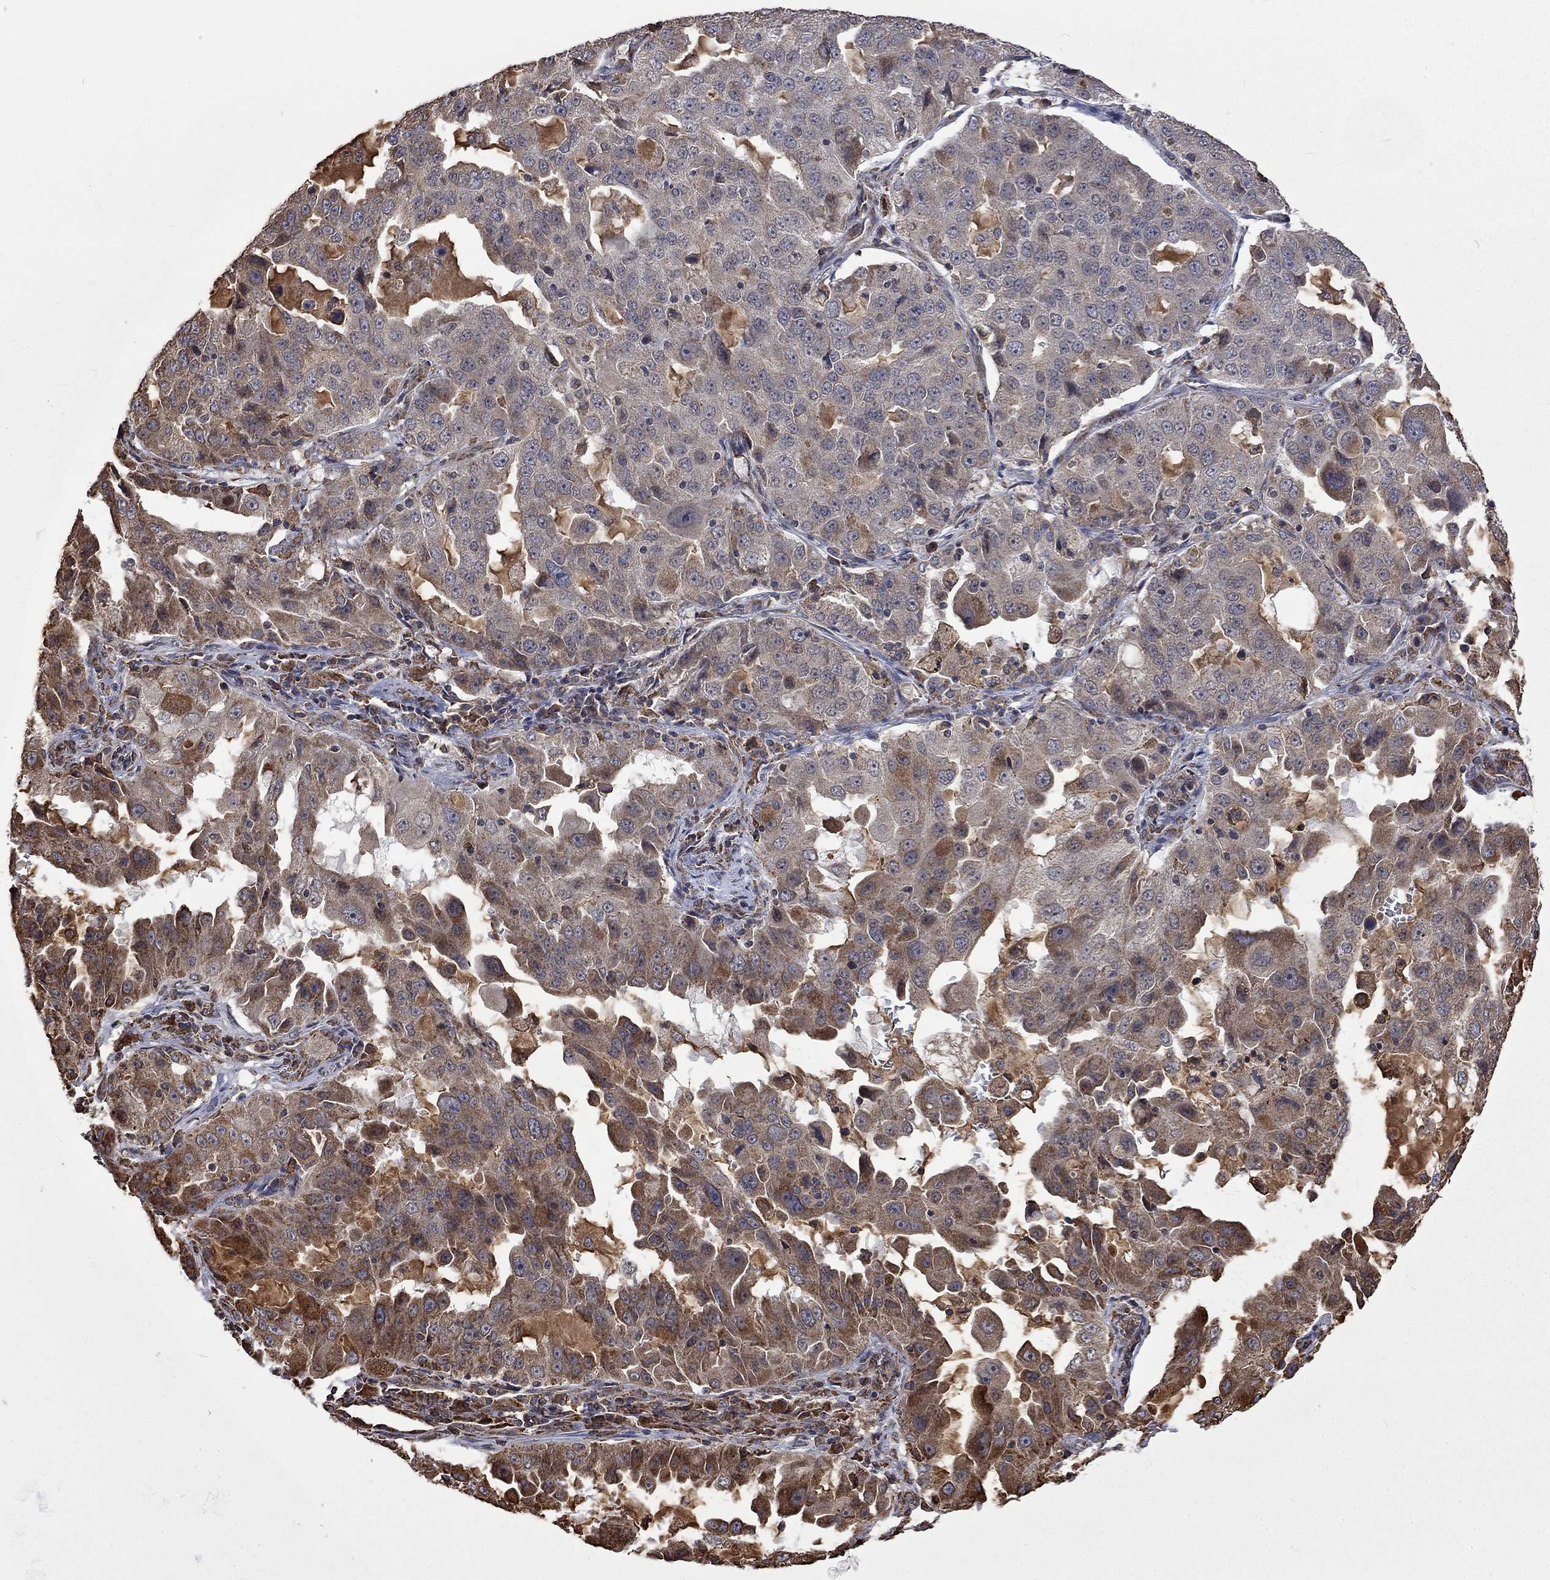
{"staining": {"intensity": "moderate", "quantity": "<25%", "location": "cytoplasmic/membranous"}, "tissue": "lung cancer", "cell_type": "Tumor cells", "image_type": "cancer", "snomed": [{"axis": "morphology", "description": "Adenocarcinoma, NOS"}, {"axis": "topography", "description": "Lung"}], "caption": "Immunohistochemical staining of lung cancer (adenocarcinoma) reveals moderate cytoplasmic/membranous protein expression in about <25% of tumor cells.", "gene": "ESRRA", "patient": {"sex": "female", "age": 61}}